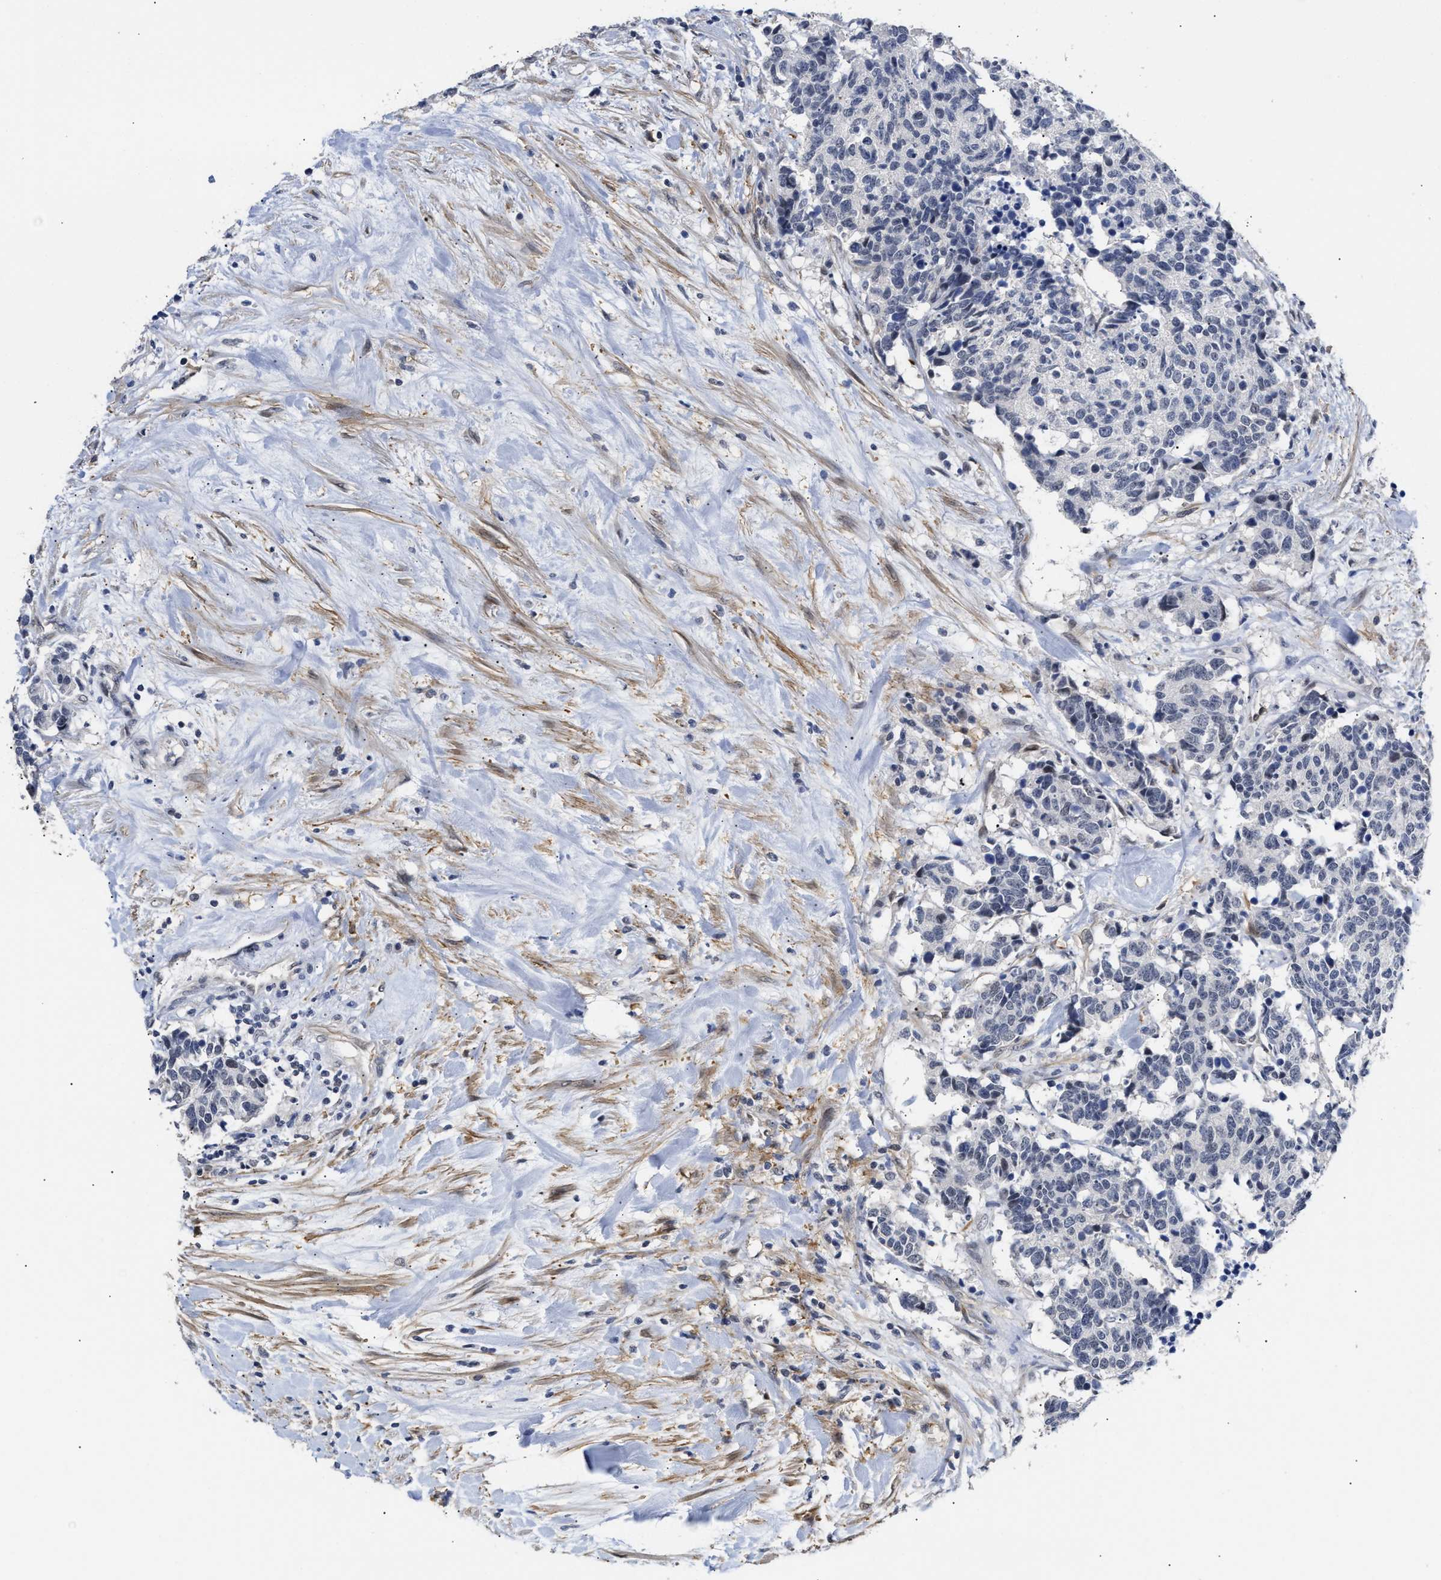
{"staining": {"intensity": "negative", "quantity": "none", "location": "none"}, "tissue": "carcinoid", "cell_type": "Tumor cells", "image_type": "cancer", "snomed": [{"axis": "morphology", "description": "Carcinoma, NOS"}, {"axis": "morphology", "description": "Carcinoid, malignant, NOS"}, {"axis": "topography", "description": "Urinary bladder"}], "caption": "Protein analysis of carcinoma reveals no significant expression in tumor cells. (DAB (3,3'-diaminobenzidine) immunohistochemistry, high magnification).", "gene": "AHNAK2", "patient": {"sex": "male", "age": 57}}